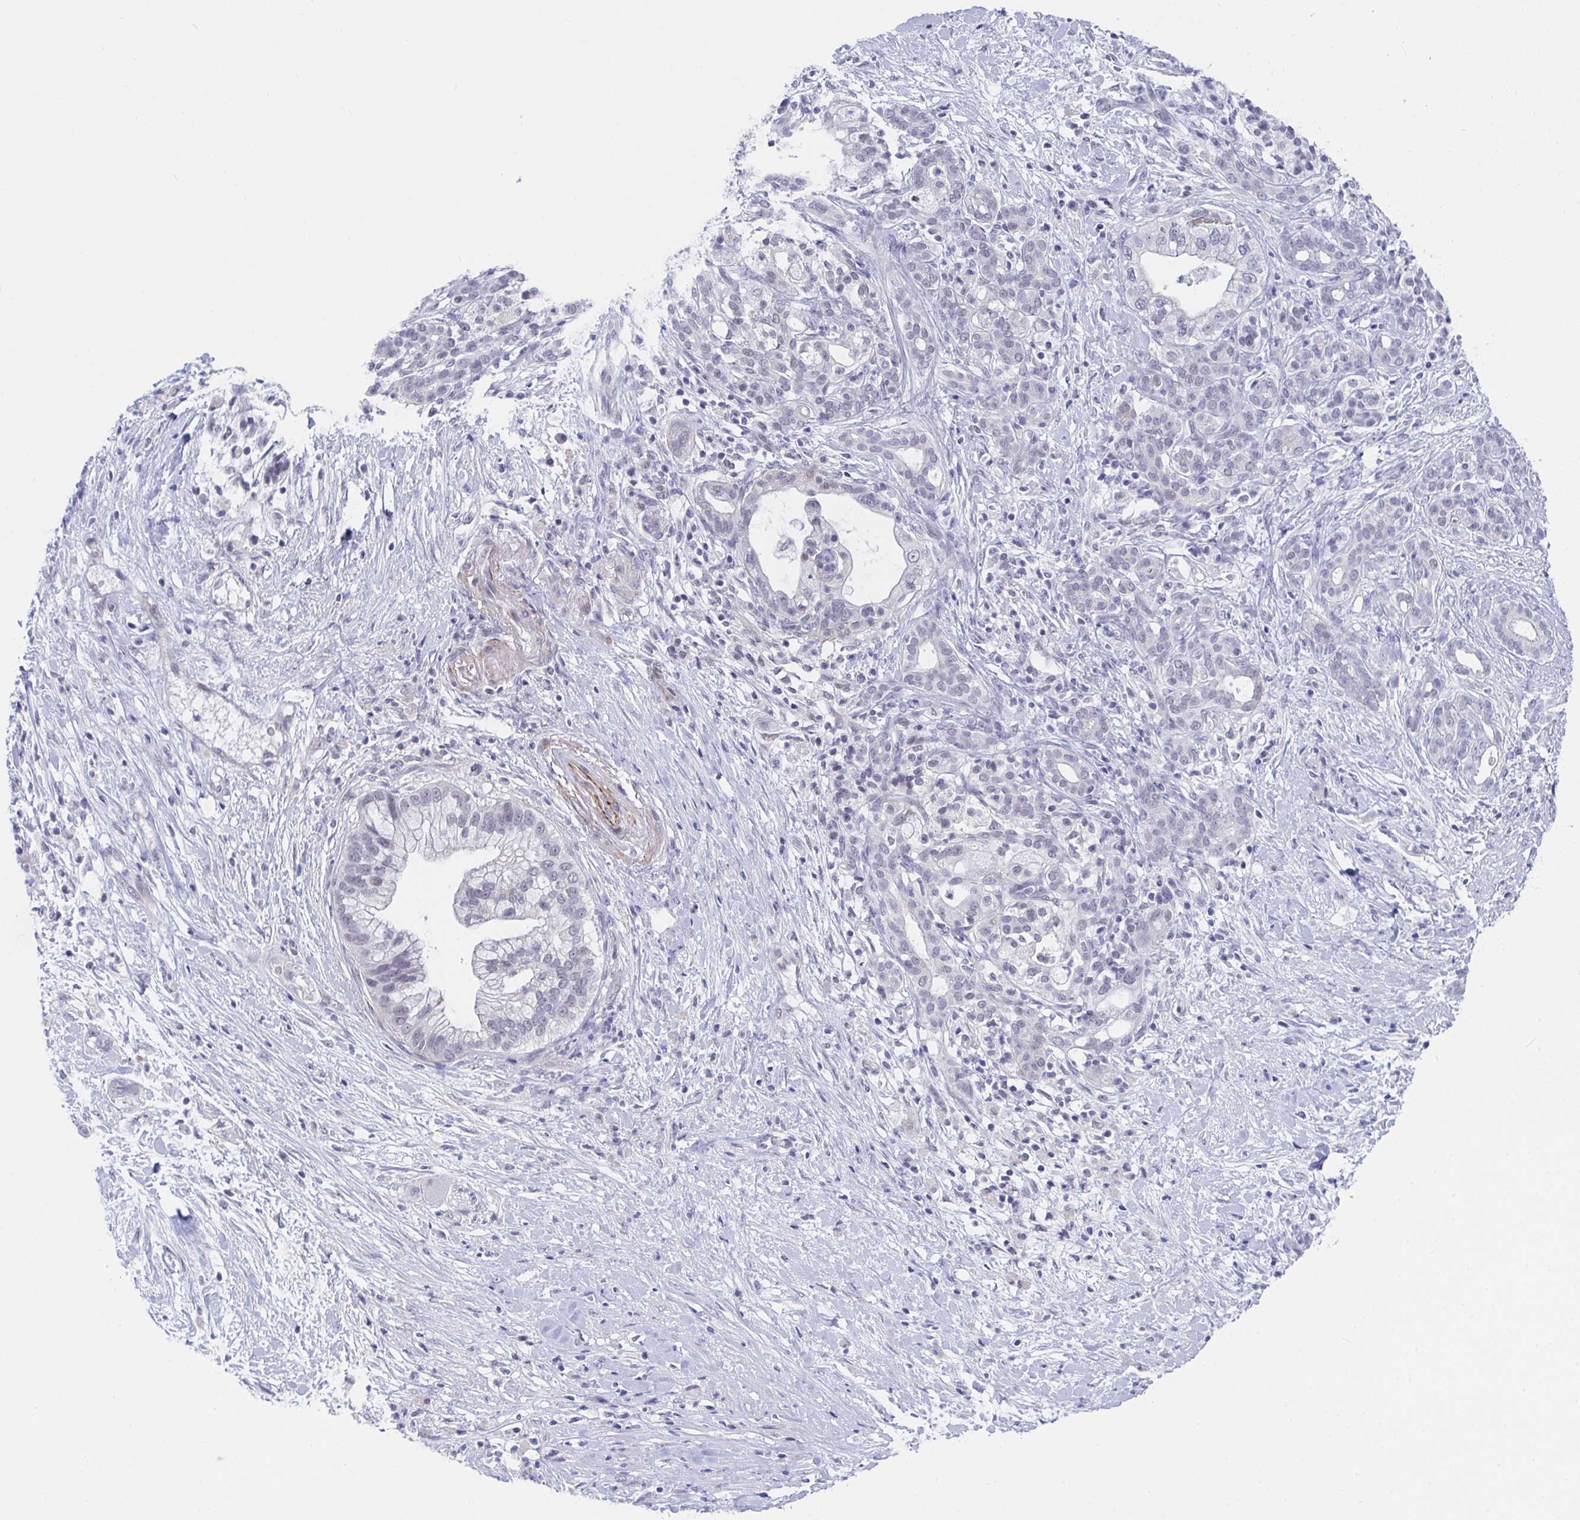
{"staining": {"intensity": "negative", "quantity": "none", "location": "none"}, "tissue": "pancreatic cancer", "cell_type": "Tumor cells", "image_type": "cancer", "snomed": [{"axis": "morphology", "description": "Adenocarcinoma, NOS"}, {"axis": "topography", "description": "Pancreas"}], "caption": "Human pancreatic adenocarcinoma stained for a protein using immunohistochemistry (IHC) demonstrates no positivity in tumor cells.", "gene": "DAOA", "patient": {"sex": "male", "age": 44}}